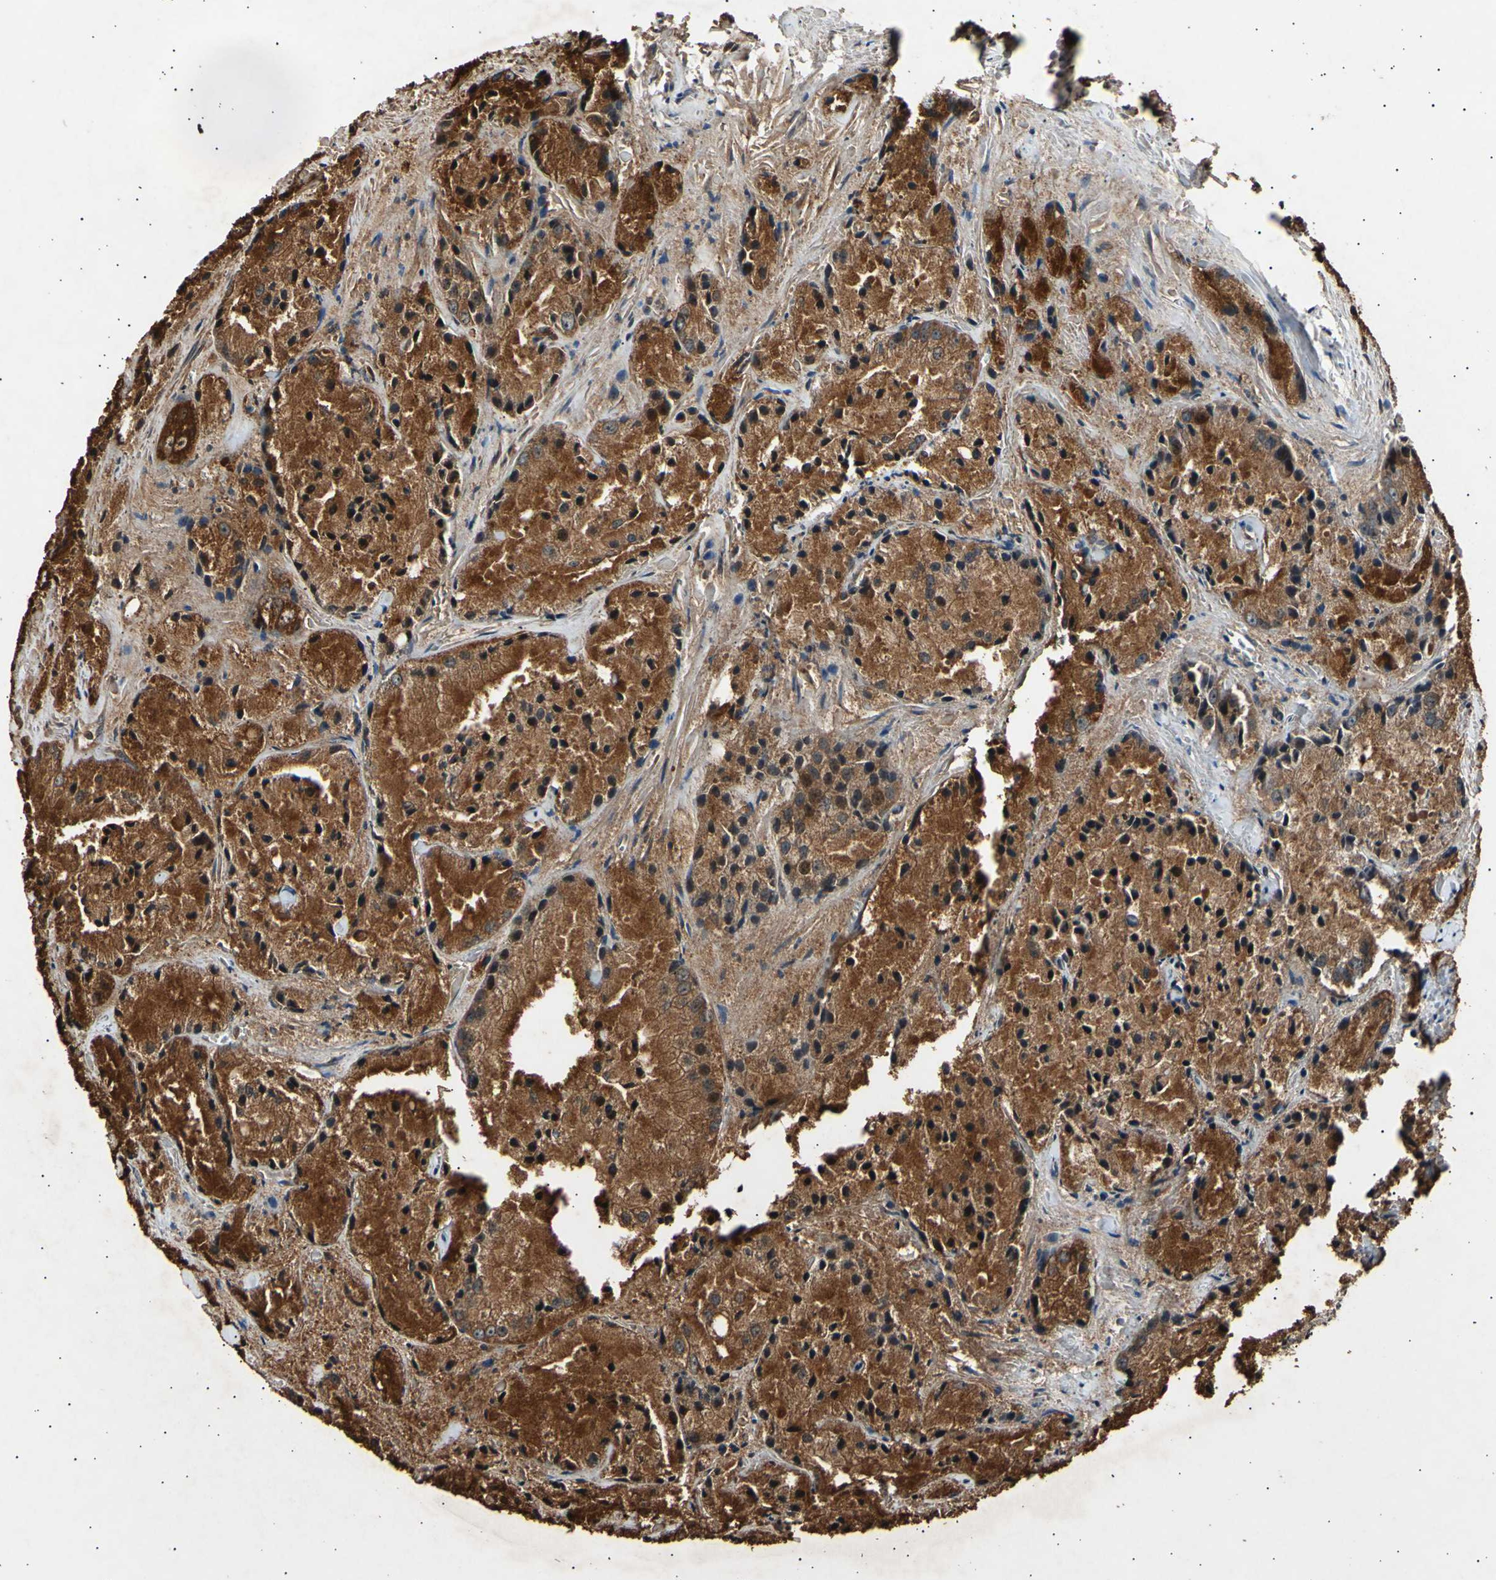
{"staining": {"intensity": "strong", "quantity": ">75%", "location": "cytoplasmic/membranous"}, "tissue": "prostate cancer", "cell_type": "Tumor cells", "image_type": "cancer", "snomed": [{"axis": "morphology", "description": "Adenocarcinoma, Low grade"}, {"axis": "topography", "description": "Prostate"}], "caption": "The micrograph exhibits staining of low-grade adenocarcinoma (prostate), revealing strong cytoplasmic/membranous protein staining (brown color) within tumor cells.", "gene": "ADCY3", "patient": {"sex": "male", "age": 64}}